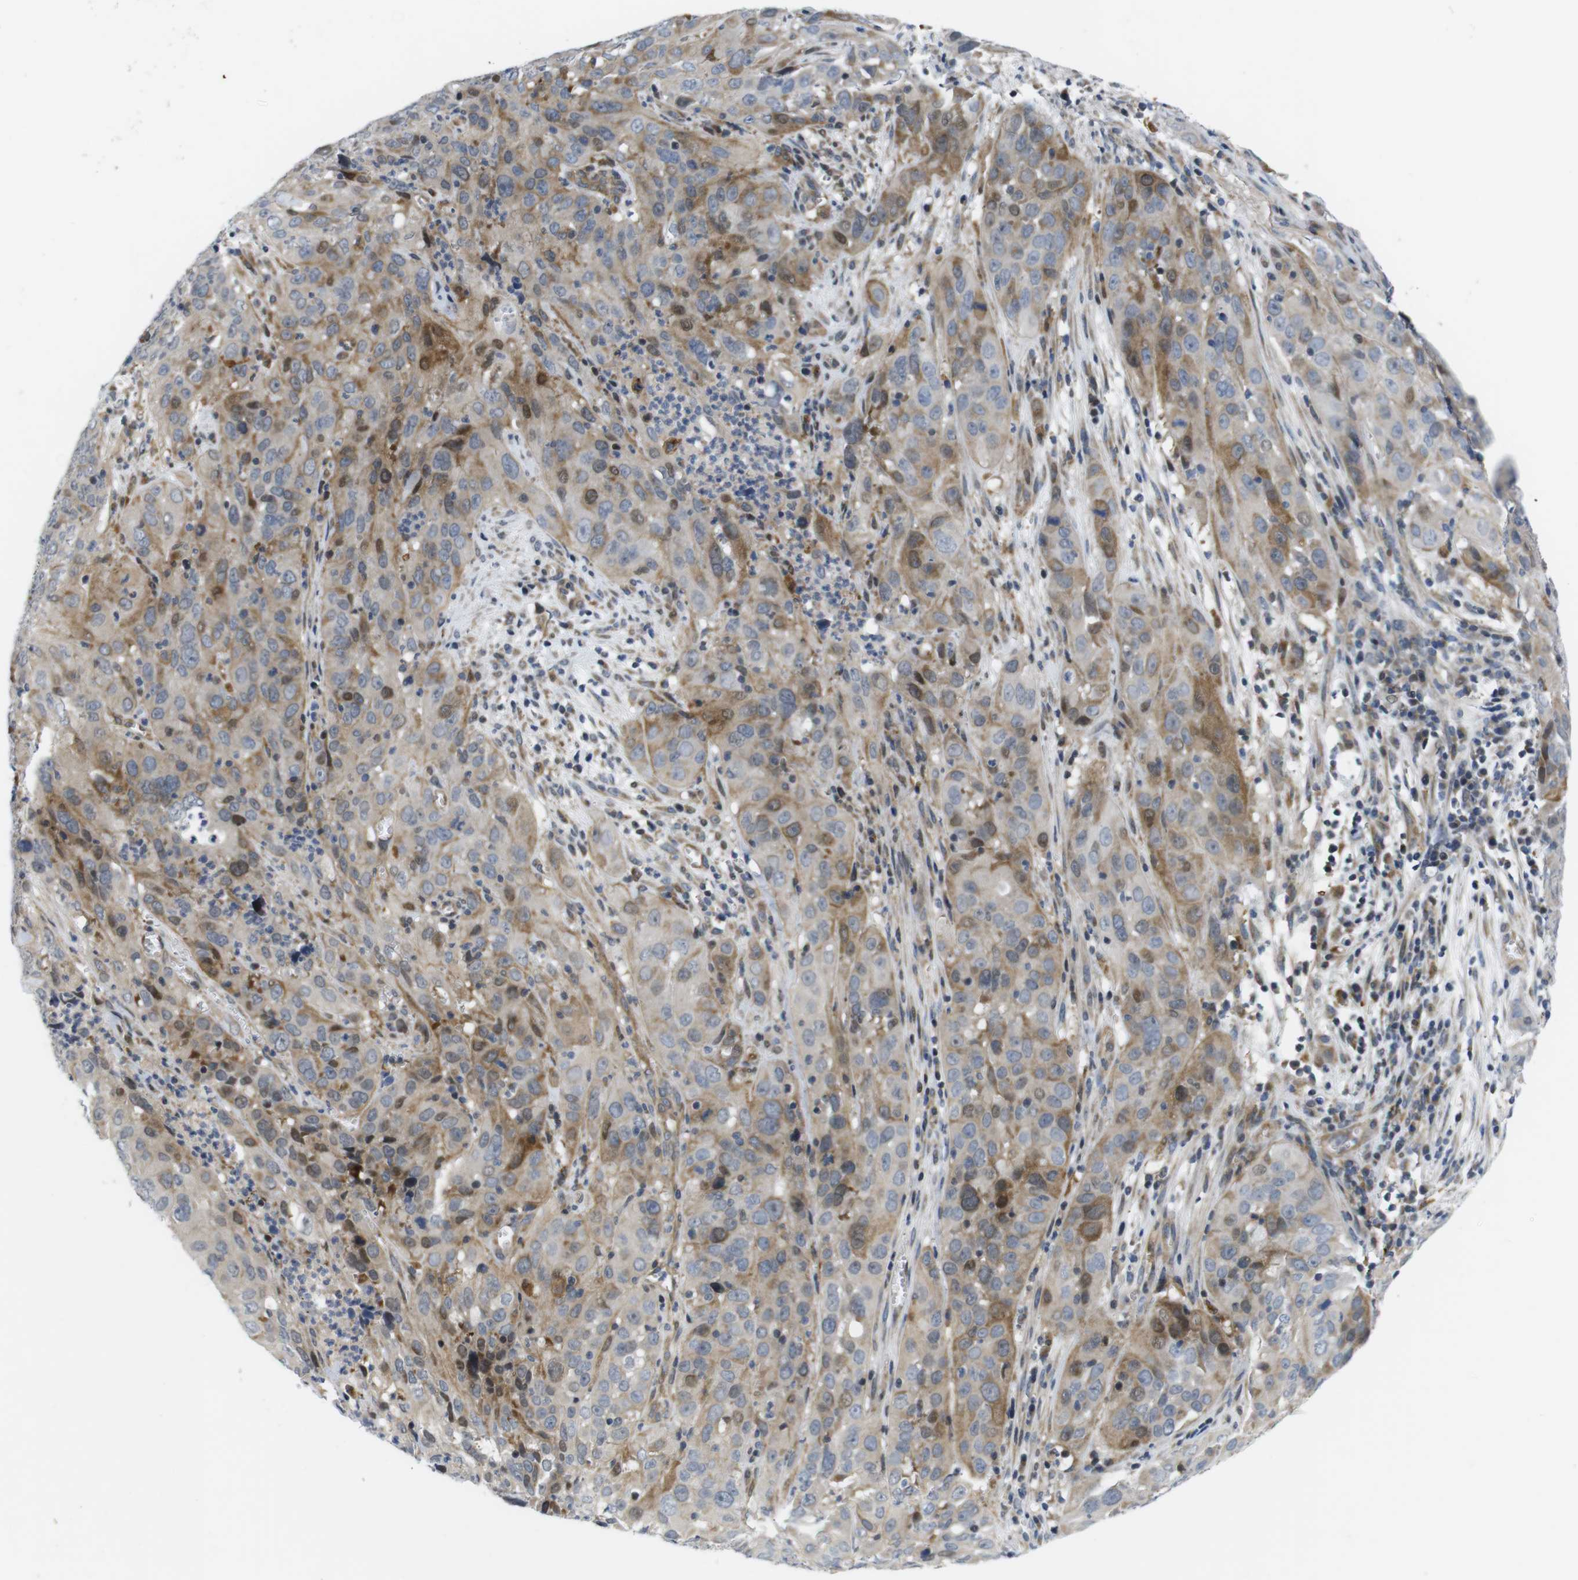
{"staining": {"intensity": "moderate", "quantity": ">75%", "location": "cytoplasmic/membranous"}, "tissue": "cervical cancer", "cell_type": "Tumor cells", "image_type": "cancer", "snomed": [{"axis": "morphology", "description": "Squamous cell carcinoma, NOS"}, {"axis": "topography", "description": "Cervix"}], "caption": "Squamous cell carcinoma (cervical) was stained to show a protein in brown. There is medium levels of moderate cytoplasmic/membranous expression in about >75% of tumor cells.", "gene": "ROBO2", "patient": {"sex": "female", "age": 32}}